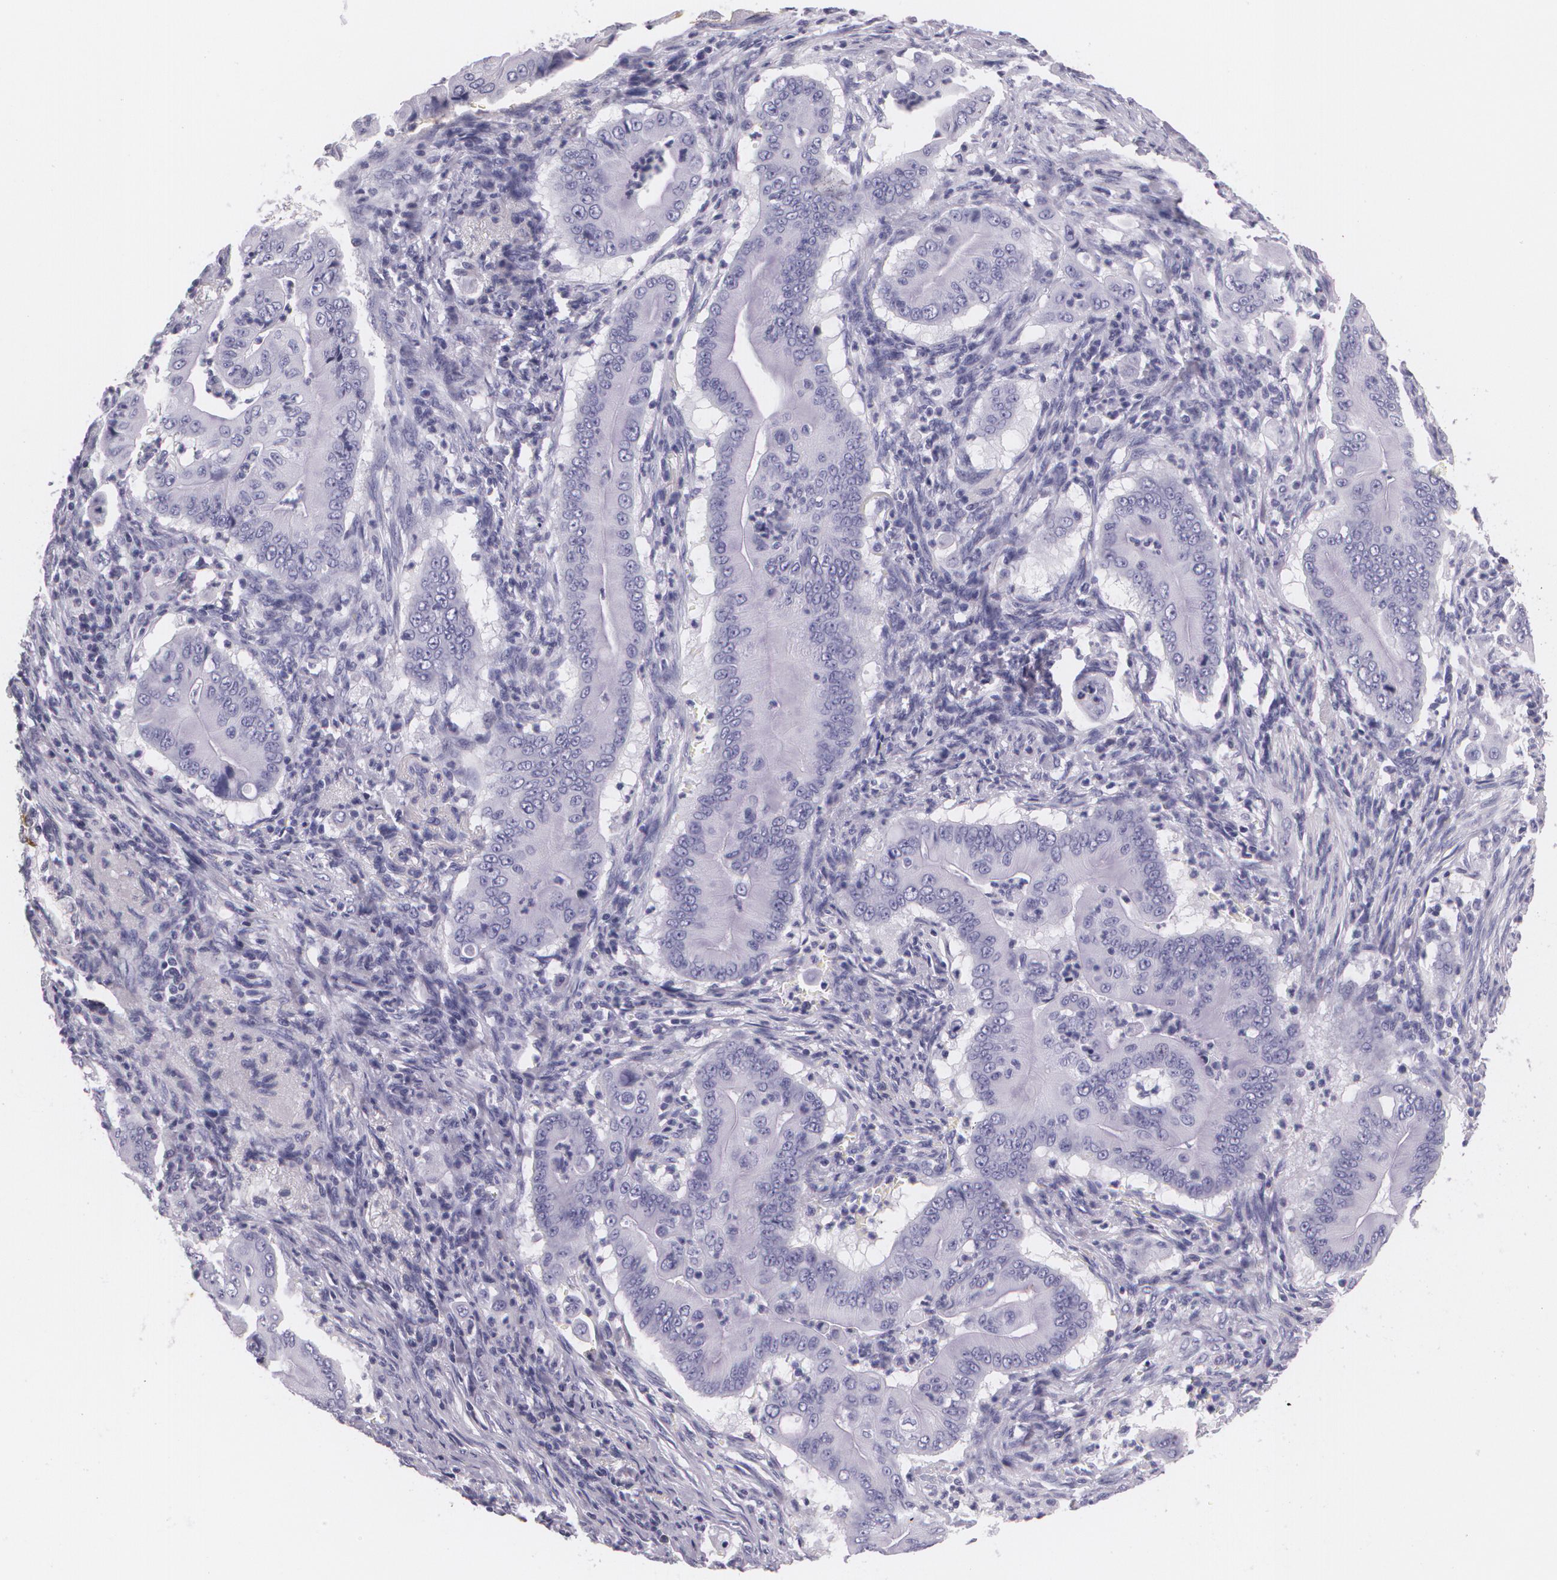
{"staining": {"intensity": "negative", "quantity": "none", "location": "none"}, "tissue": "pancreatic cancer", "cell_type": "Tumor cells", "image_type": "cancer", "snomed": [{"axis": "morphology", "description": "Adenocarcinoma, NOS"}, {"axis": "topography", "description": "Pancreas"}], "caption": "Immunohistochemical staining of human adenocarcinoma (pancreatic) displays no significant expression in tumor cells.", "gene": "DLG4", "patient": {"sex": "male", "age": 62}}